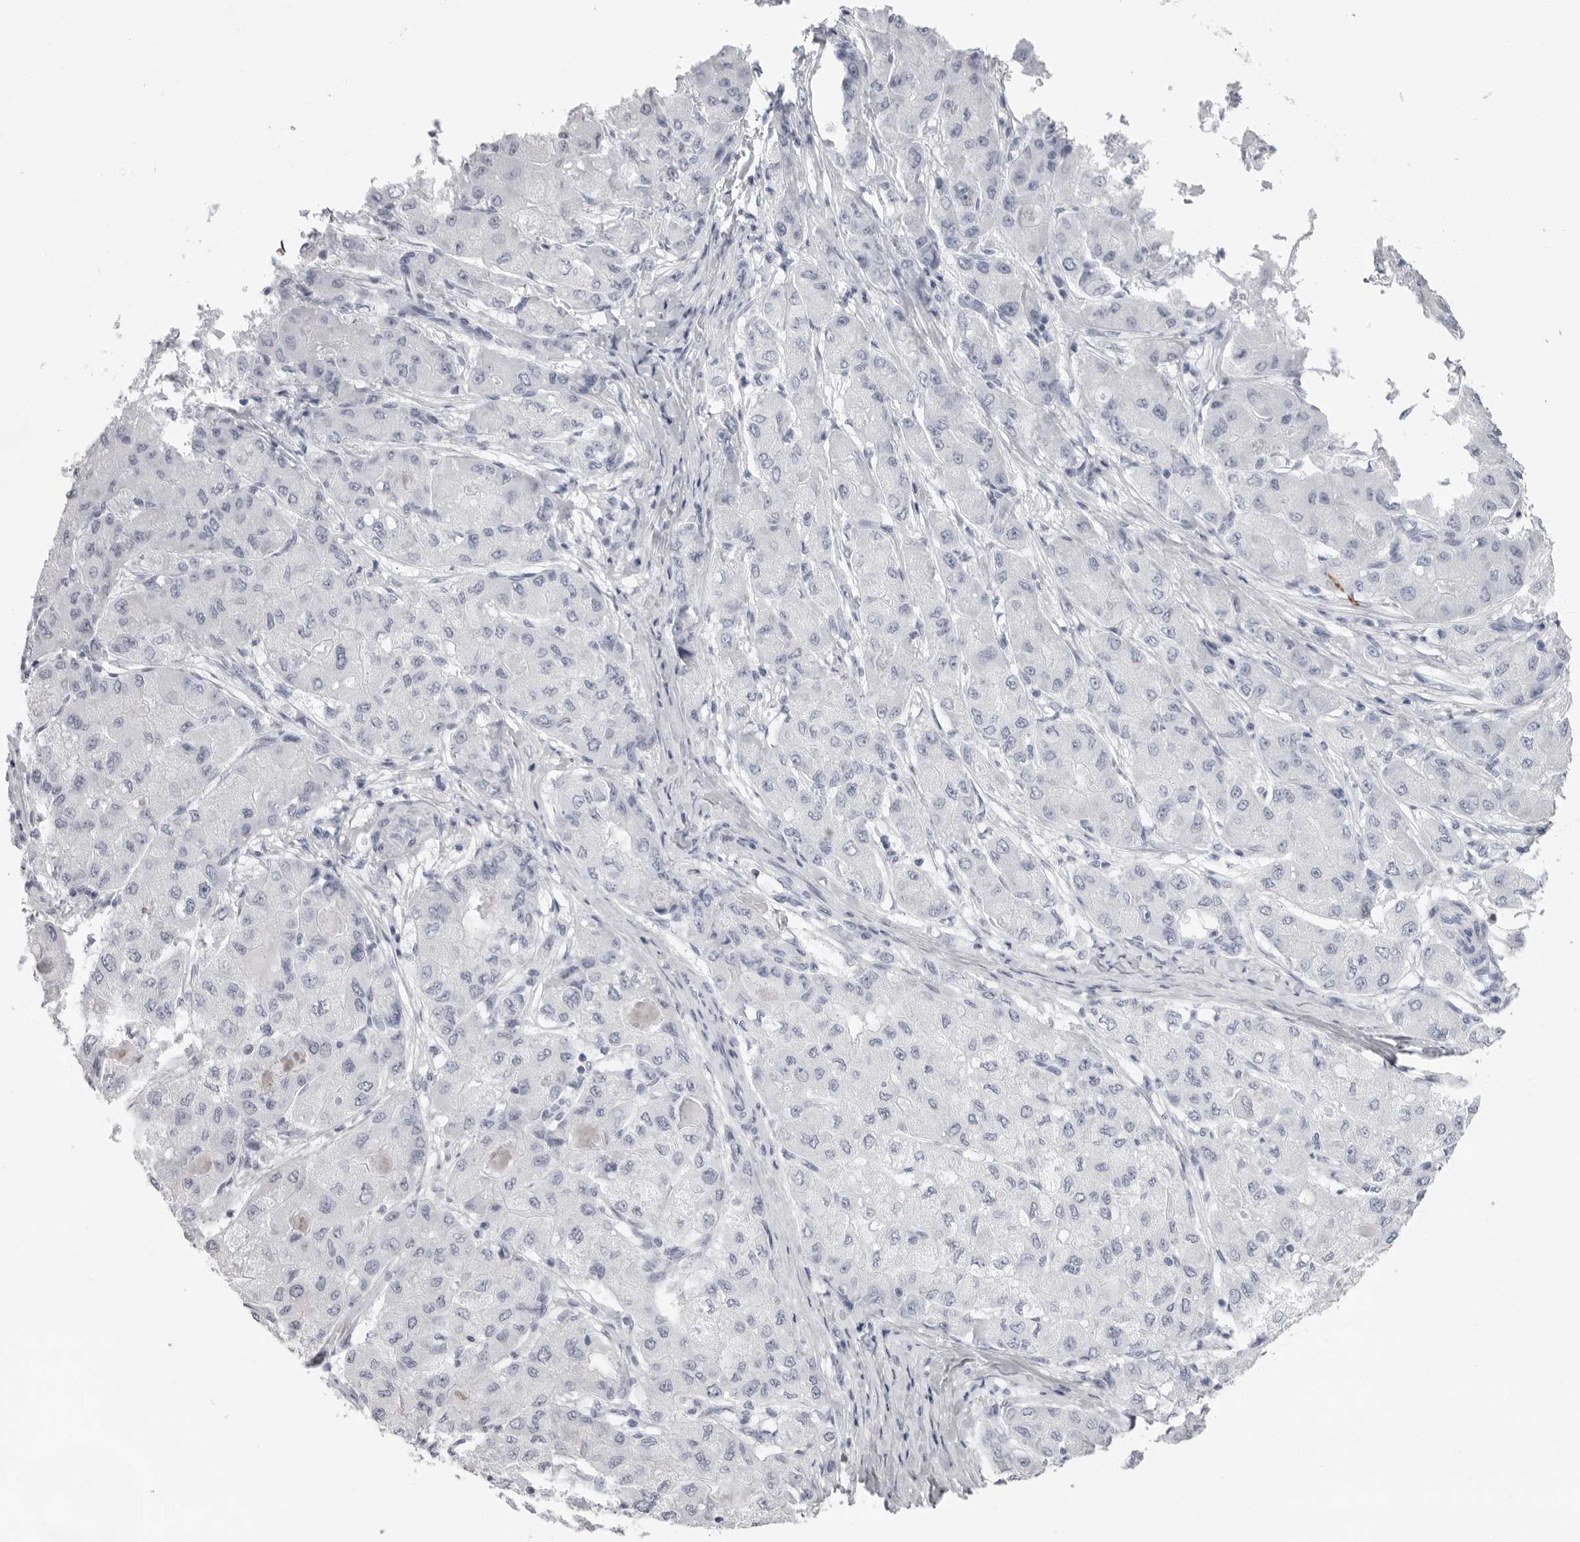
{"staining": {"intensity": "negative", "quantity": "none", "location": "none"}, "tissue": "liver cancer", "cell_type": "Tumor cells", "image_type": "cancer", "snomed": [{"axis": "morphology", "description": "Carcinoma, Hepatocellular, NOS"}, {"axis": "topography", "description": "Liver"}], "caption": "Tumor cells show no significant expression in hepatocellular carcinoma (liver).", "gene": "KLK9", "patient": {"sex": "male", "age": 80}}